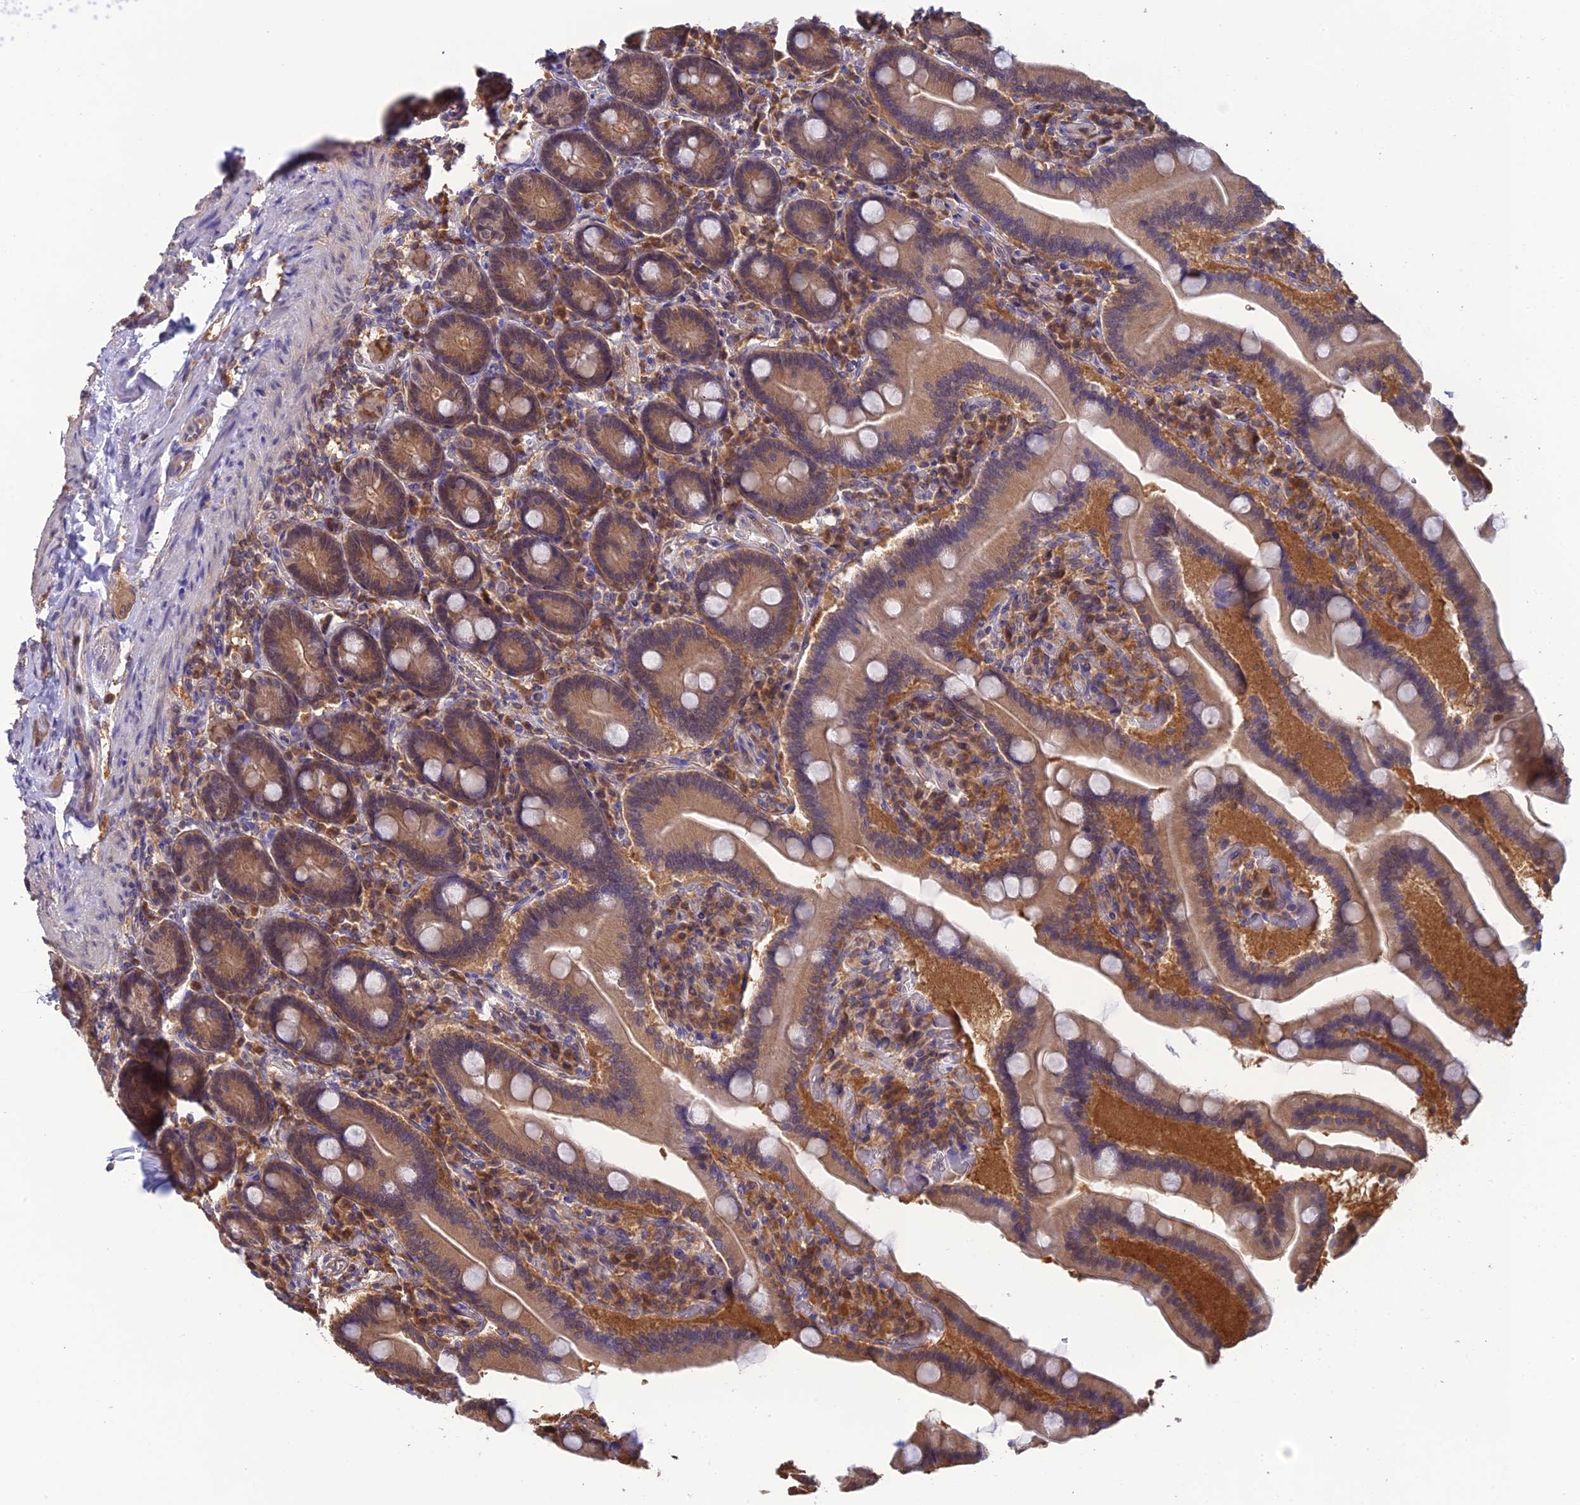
{"staining": {"intensity": "moderate", "quantity": "25%-75%", "location": "cytoplasmic/membranous"}, "tissue": "duodenum", "cell_type": "Glandular cells", "image_type": "normal", "snomed": [{"axis": "morphology", "description": "Normal tissue, NOS"}, {"axis": "topography", "description": "Duodenum"}], "caption": "A micrograph showing moderate cytoplasmic/membranous expression in approximately 25%-75% of glandular cells in normal duodenum, as visualized by brown immunohistochemical staining.", "gene": "HINT1", "patient": {"sex": "female", "age": 62}}